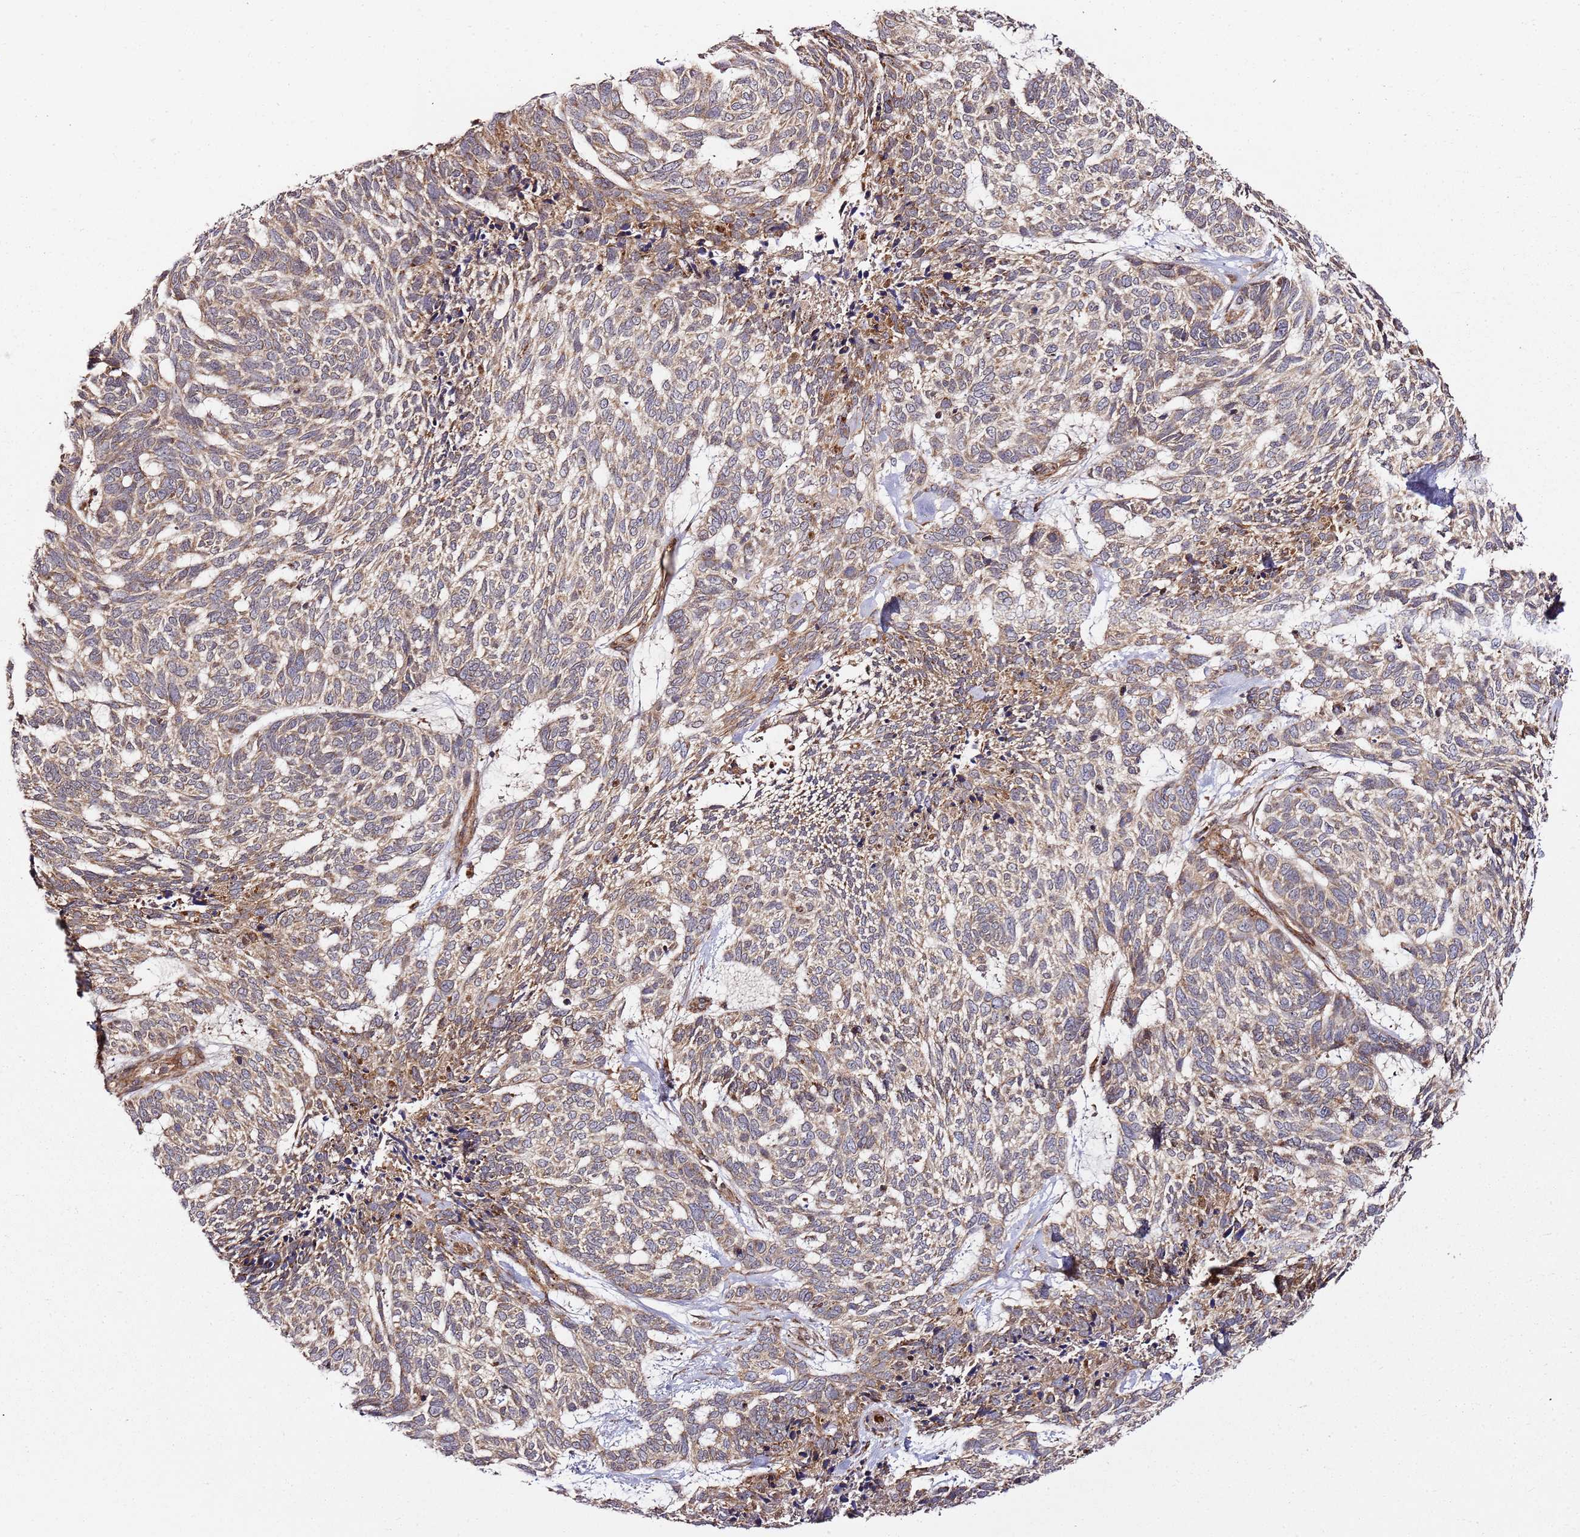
{"staining": {"intensity": "moderate", "quantity": "25%-75%", "location": "cytoplasmic/membranous"}, "tissue": "skin cancer", "cell_type": "Tumor cells", "image_type": "cancer", "snomed": [{"axis": "morphology", "description": "Basal cell carcinoma"}, {"axis": "topography", "description": "Skin"}], "caption": "A brown stain highlights moderate cytoplasmic/membranous expression of a protein in human skin cancer (basal cell carcinoma) tumor cells.", "gene": "TM2D2", "patient": {"sex": "female", "age": 65}}